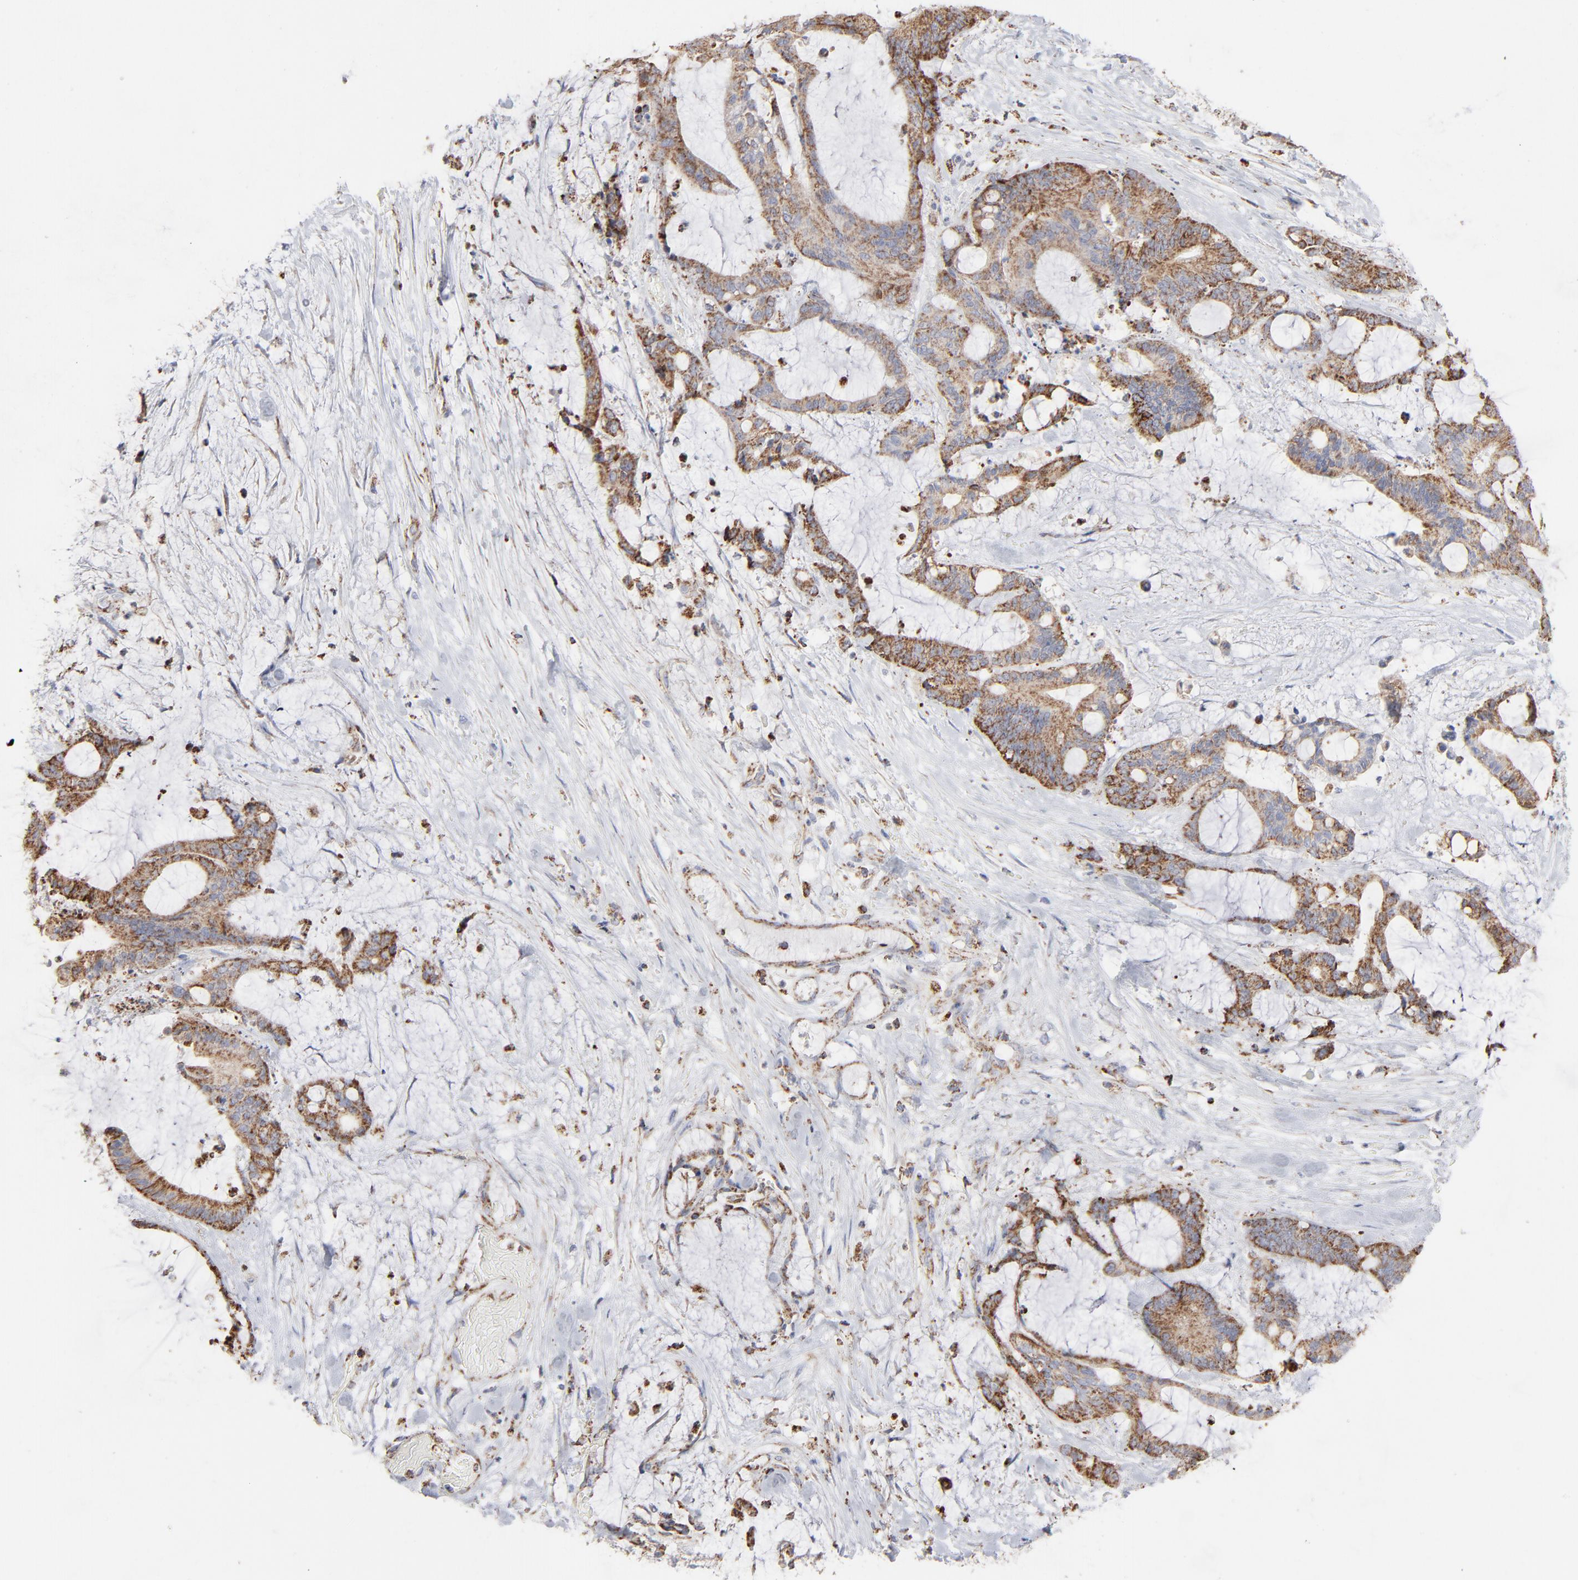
{"staining": {"intensity": "strong", "quantity": ">75%", "location": "cytoplasmic/membranous"}, "tissue": "liver cancer", "cell_type": "Tumor cells", "image_type": "cancer", "snomed": [{"axis": "morphology", "description": "Cholangiocarcinoma"}, {"axis": "topography", "description": "Liver"}], "caption": "A high amount of strong cytoplasmic/membranous positivity is identified in approximately >75% of tumor cells in liver cholangiocarcinoma tissue.", "gene": "ASB3", "patient": {"sex": "female", "age": 73}}